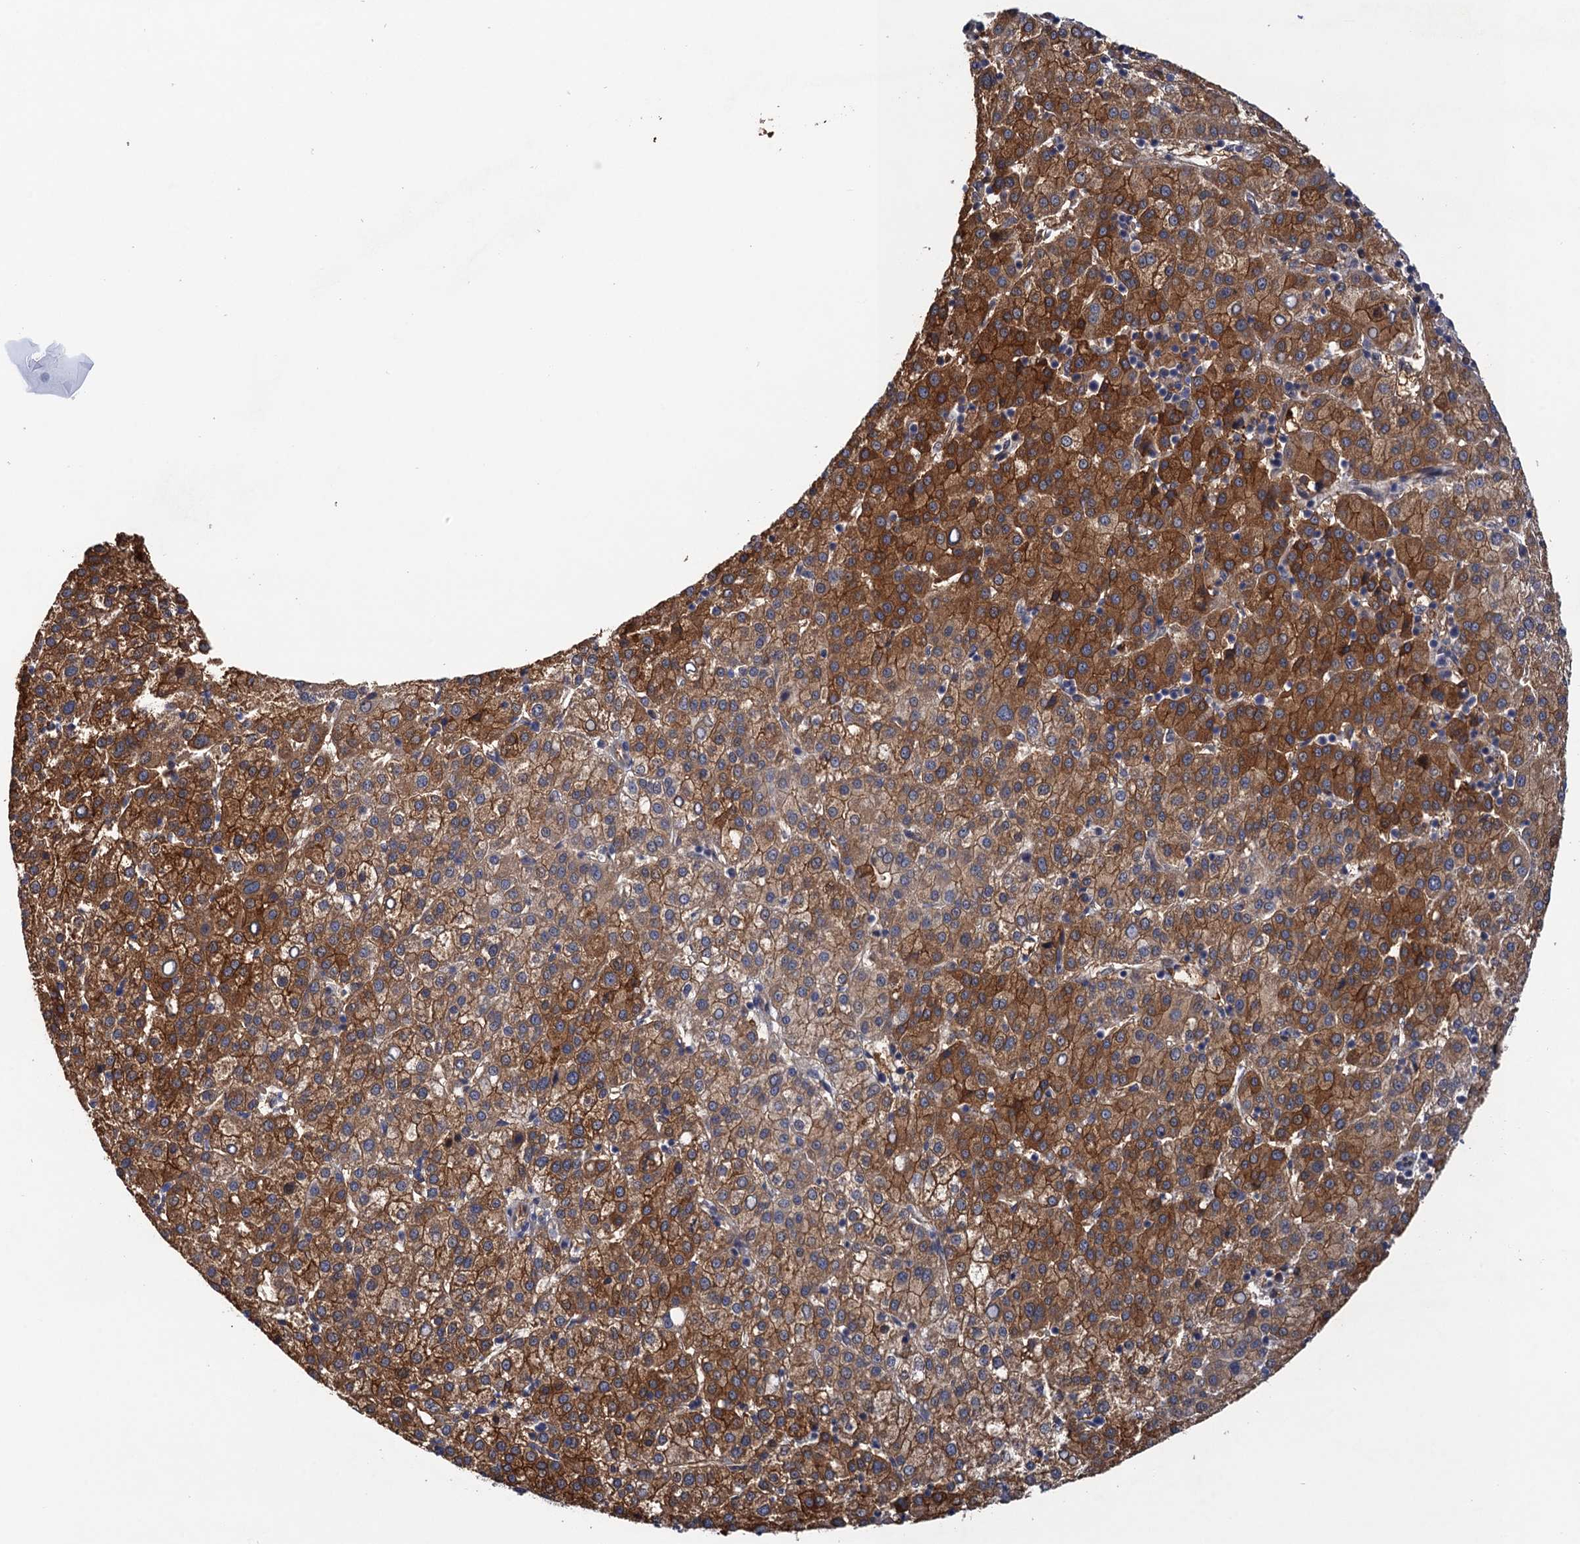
{"staining": {"intensity": "moderate", "quantity": ">75%", "location": "cytoplasmic/membranous"}, "tissue": "liver cancer", "cell_type": "Tumor cells", "image_type": "cancer", "snomed": [{"axis": "morphology", "description": "Carcinoma, Hepatocellular, NOS"}, {"axis": "topography", "description": "Liver"}], "caption": "DAB immunohistochemical staining of human liver hepatocellular carcinoma demonstrates moderate cytoplasmic/membranous protein positivity in approximately >75% of tumor cells.", "gene": "NEK8", "patient": {"sex": "female", "age": 58}}